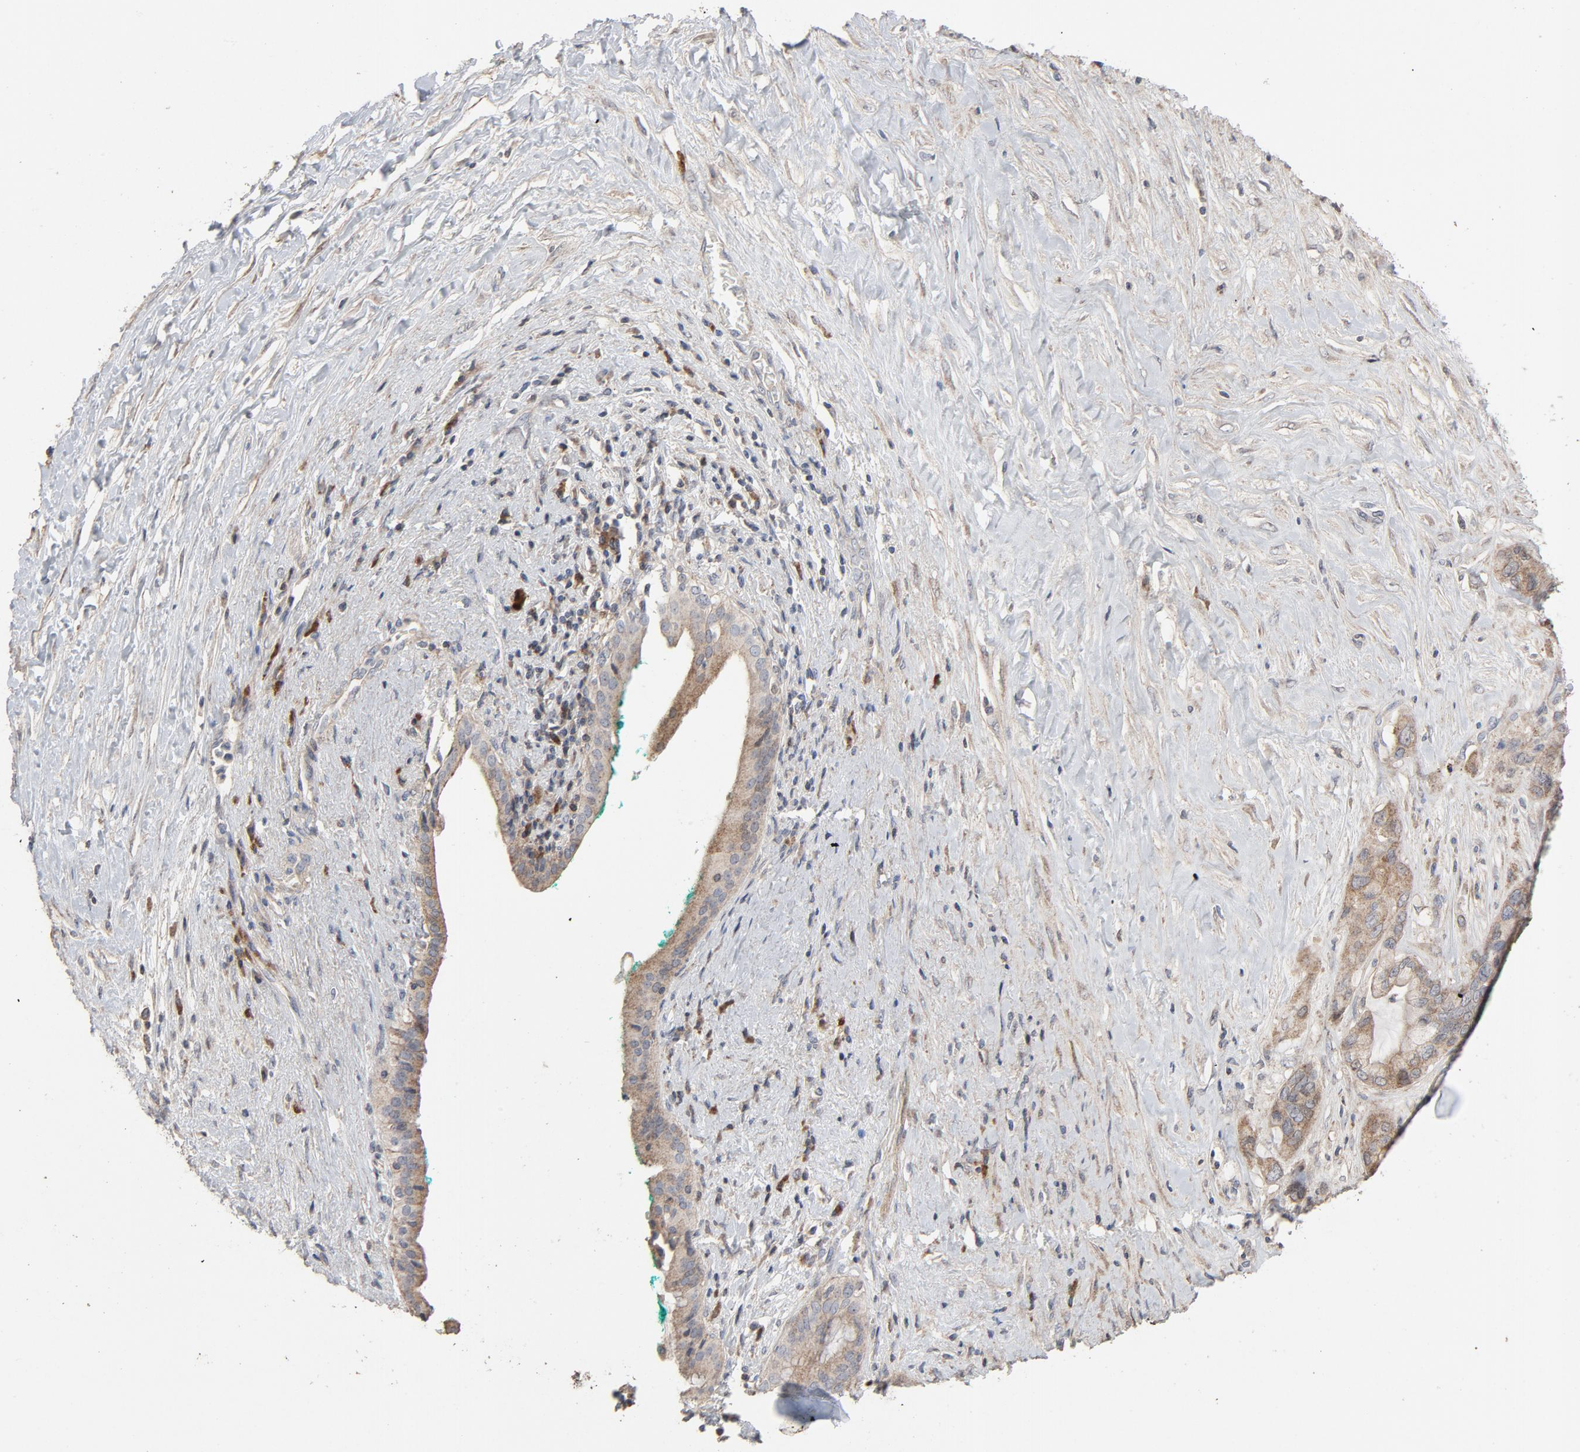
{"staining": {"intensity": "moderate", "quantity": ">75%", "location": "cytoplasmic/membranous"}, "tissue": "pancreatic cancer", "cell_type": "Tumor cells", "image_type": "cancer", "snomed": [{"axis": "morphology", "description": "Adenocarcinoma, NOS"}, {"axis": "topography", "description": "Pancreas"}], "caption": "This is a micrograph of IHC staining of adenocarcinoma (pancreatic), which shows moderate positivity in the cytoplasmic/membranous of tumor cells.", "gene": "CDK6", "patient": {"sex": "female", "age": 59}}